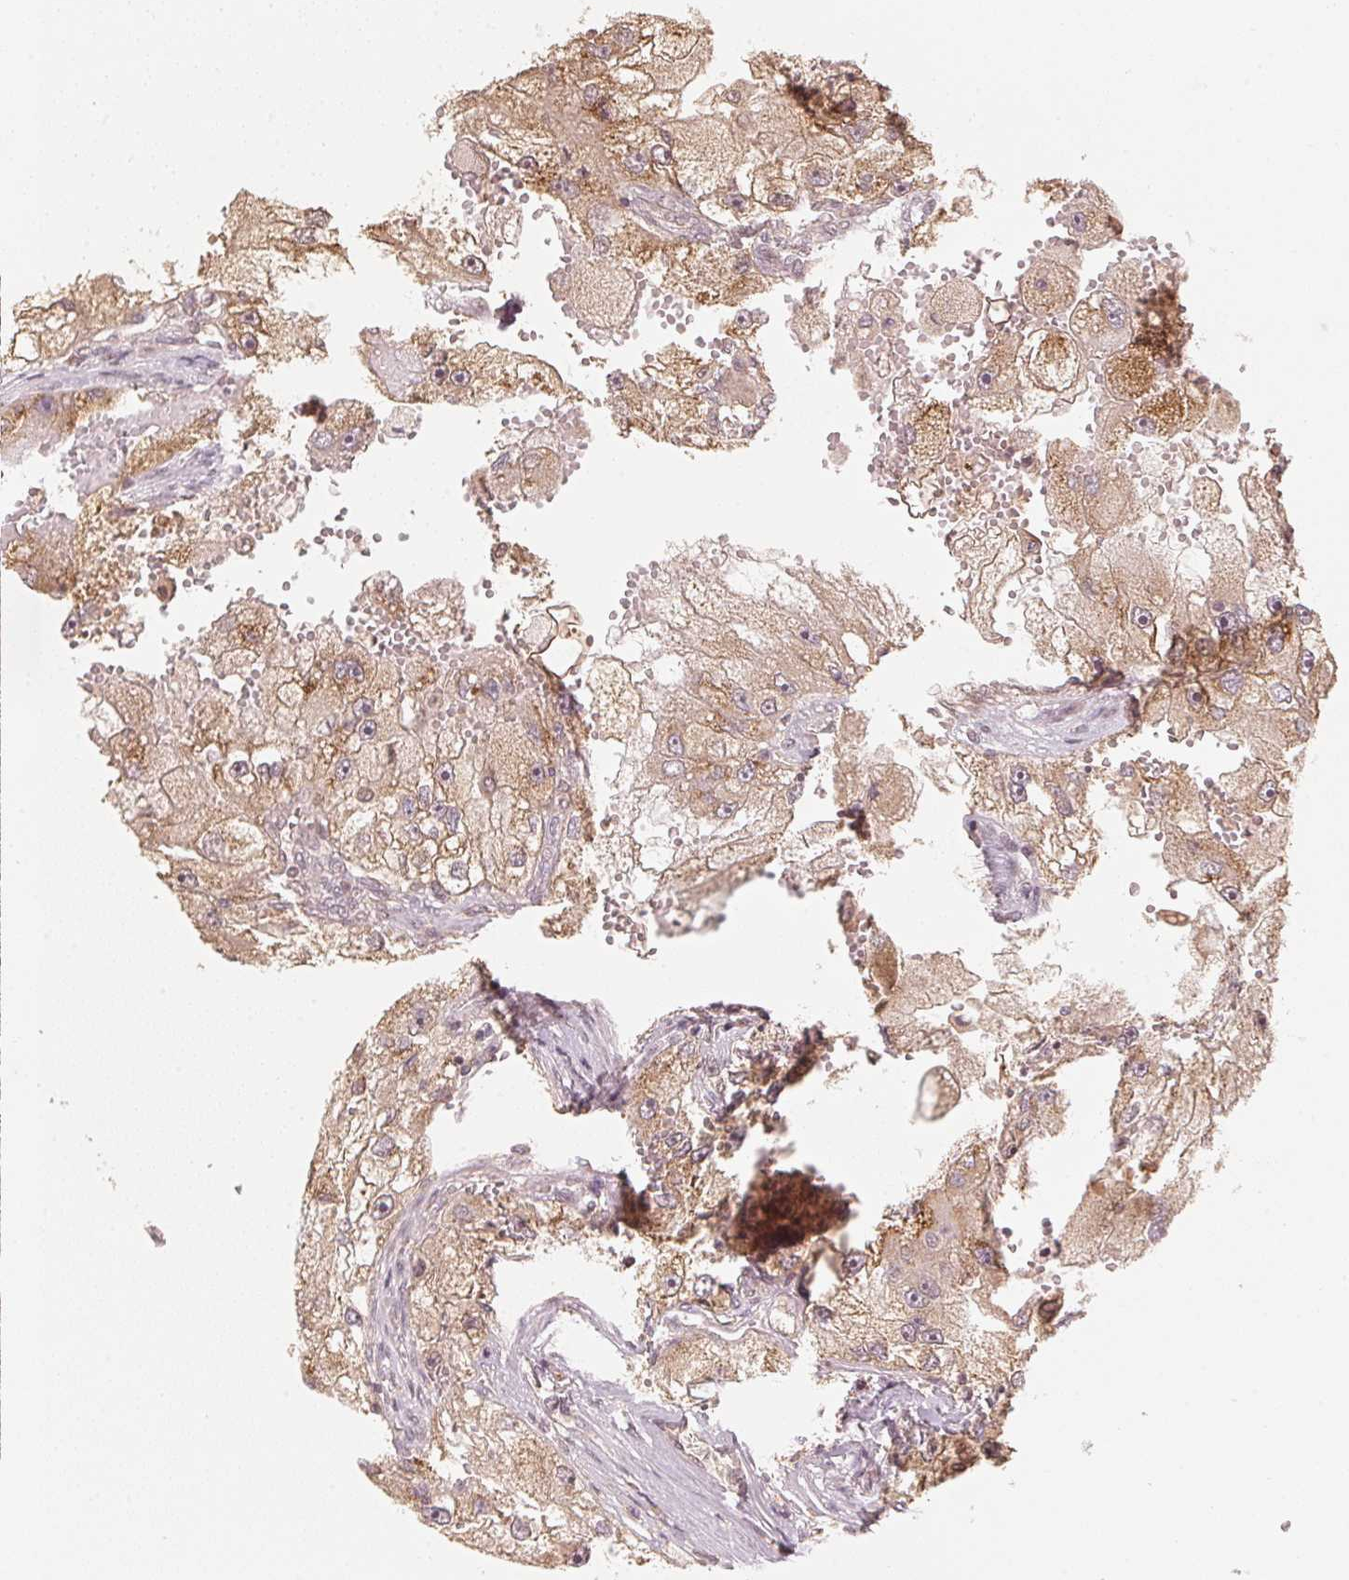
{"staining": {"intensity": "weak", "quantity": ">75%", "location": "cytoplasmic/membranous"}, "tissue": "renal cancer", "cell_type": "Tumor cells", "image_type": "cancer", "snomed": [{"axis": "morphology", "description": "Adenocarcinoma, NOS"}, {"axis": "topography", "description": "Kidney"}], "caption": "Adenocarcinoma (renal) tissue reveals weak cytoplasmic/membranous expression in about >75% of tumor cells, visualized by immunohistochemistry.", "gene": "C2orf73", "patient": {"sex": "male", "age": 63}}